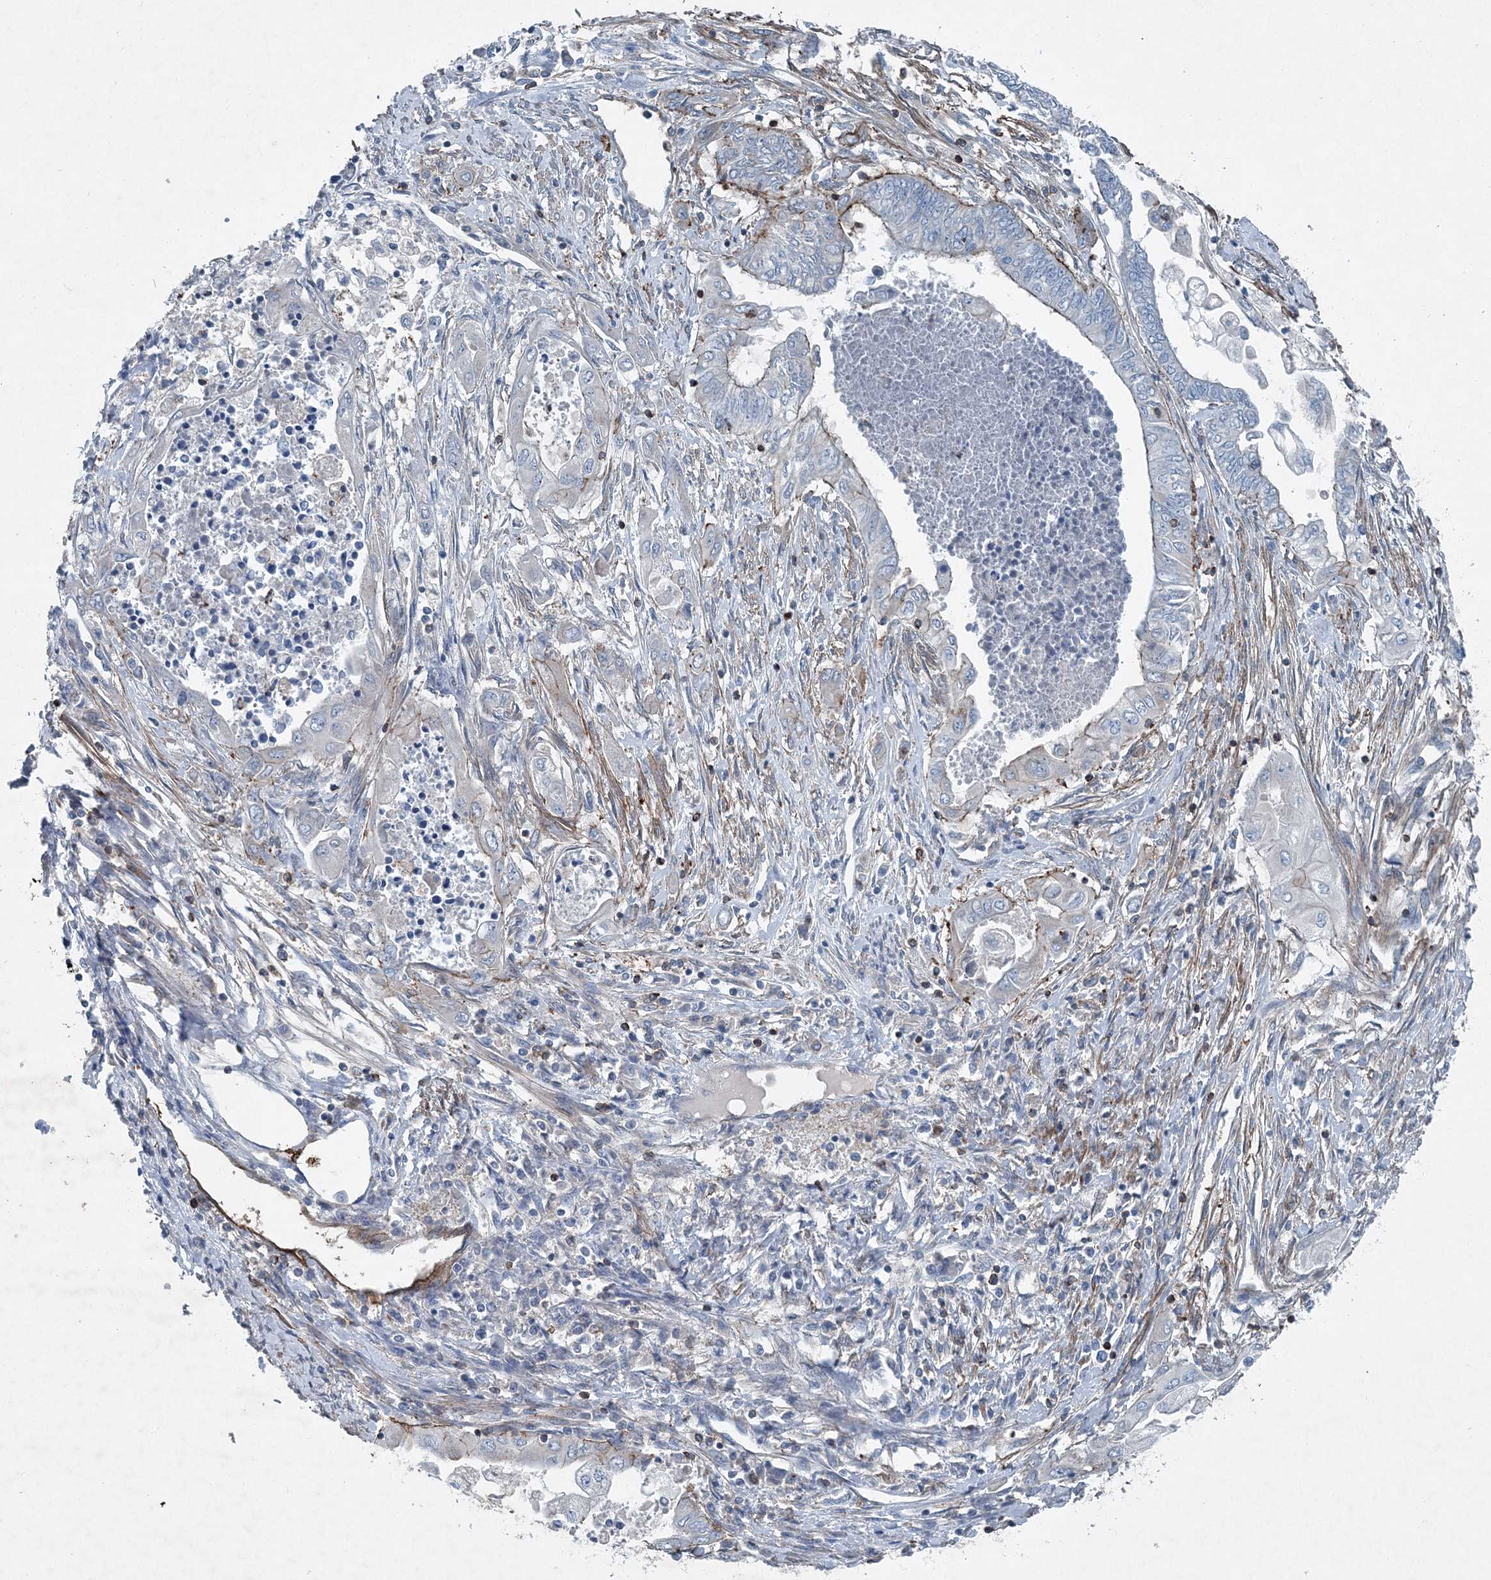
{"staining": {"intensity": "negative", "quantity": "none", "location": "none"}, "tissue": "endometrial cancer", "cell_type": "Tumor cells", "image_type": "cancer", "snomed": [{"axis": "morphology", "description": "Adenocarcinoma, NOS"}, {"axis": "topography", "description": "Uterus"}, {"axis": "topography", "description": "Endometrium"}], "caption": "Adenocarcinoma (endometrial) was stained to show a protein in brown. There is no significant positivity in tumor cells.", "gene": "DGUOK", "patient": {"sex": "female", "age": 70}}